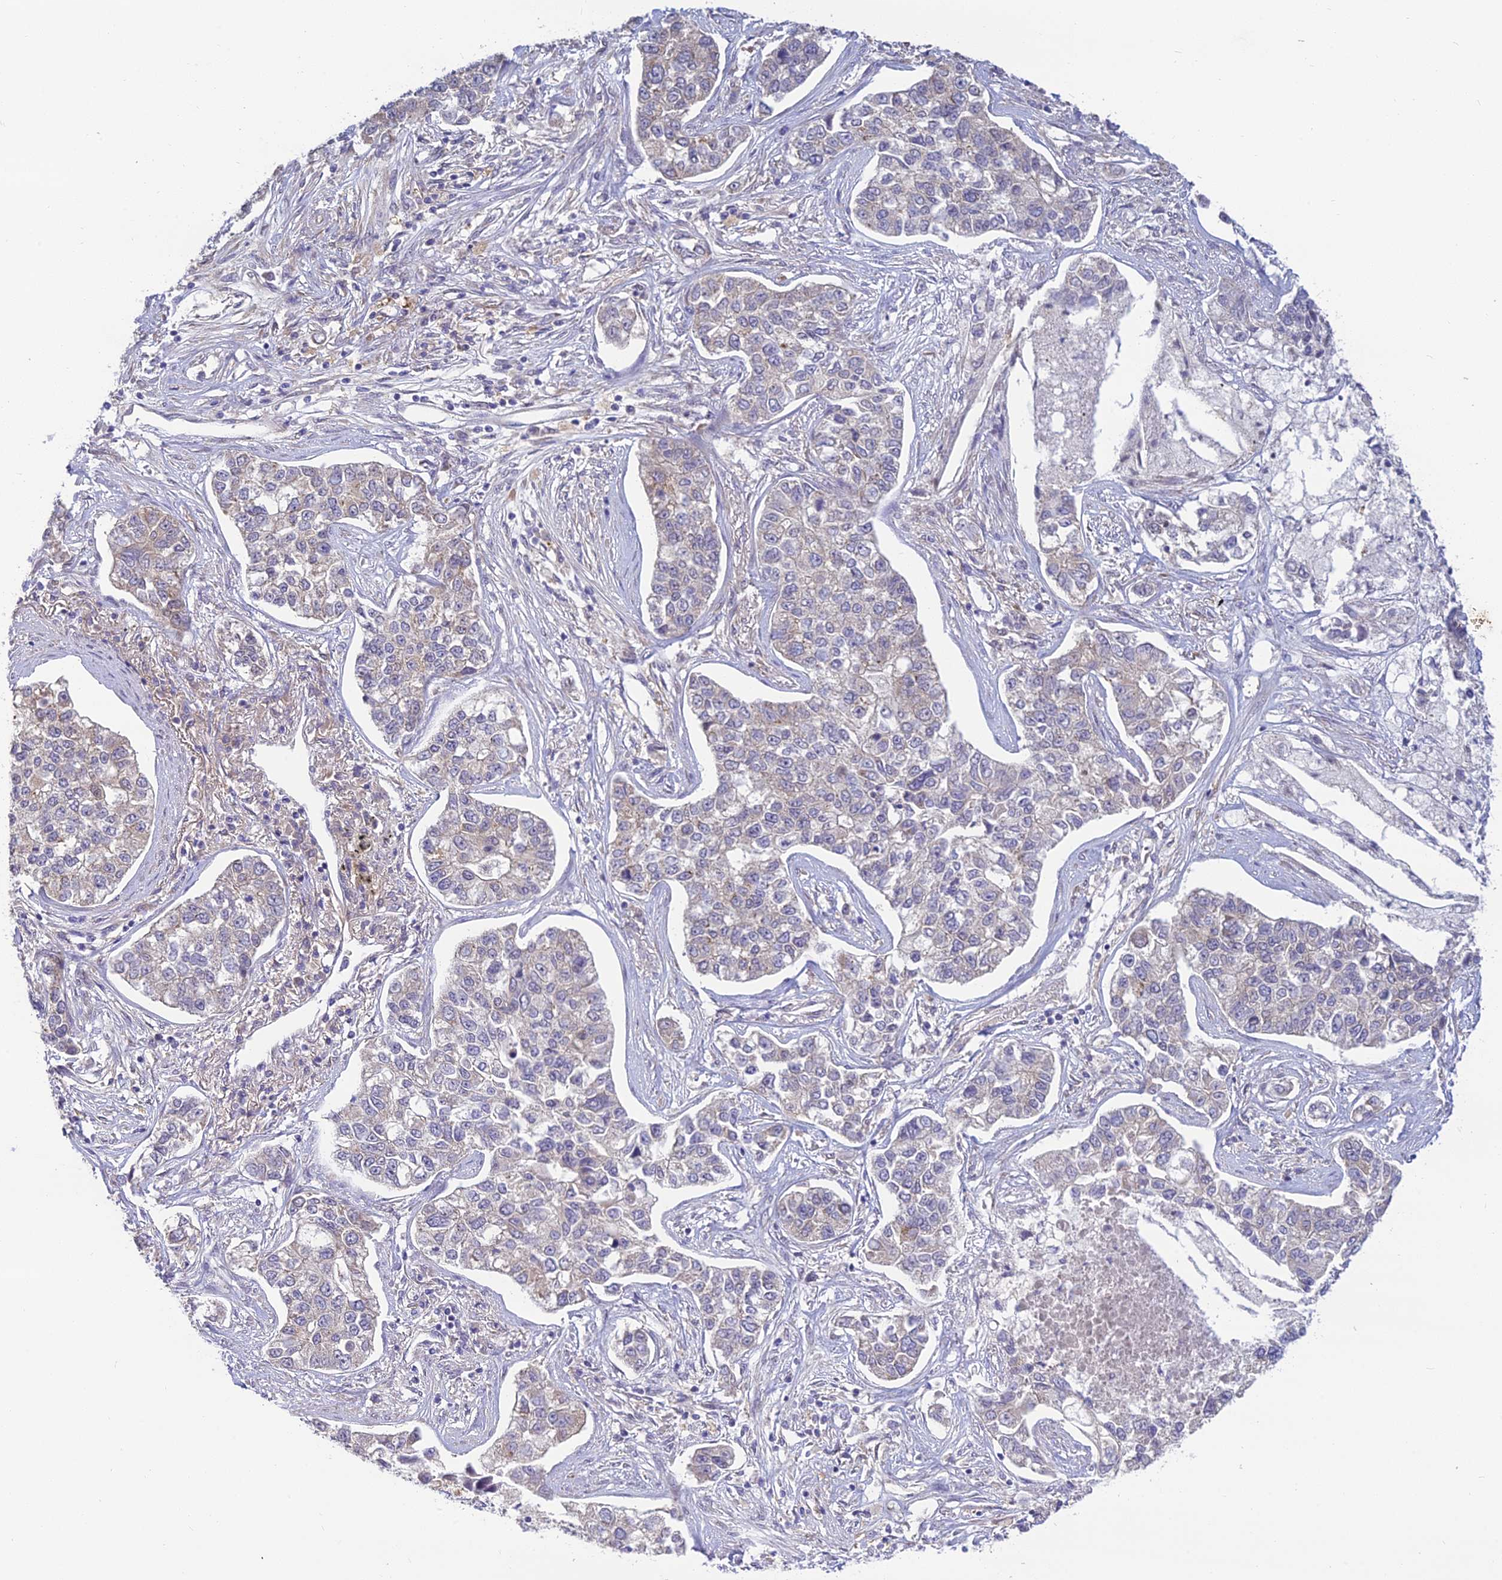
{"staining": {"intensity": "negative", "quantity": "none", "location": "none"}, "tissue": "lung cancer", "cell_type": "Tumor cells", "image_type": "cancer", "snomed": [{"axis": "morphology", "description": "Adenocarcinoma, NOS"}, {"axis": "topography", "description": "Lung"}], "caption": "Tumor cells show no significant positivity in adenocarcinoma (lung).", "gene": "SKIC8", "patient": {"sex": "male", "age": 49}}